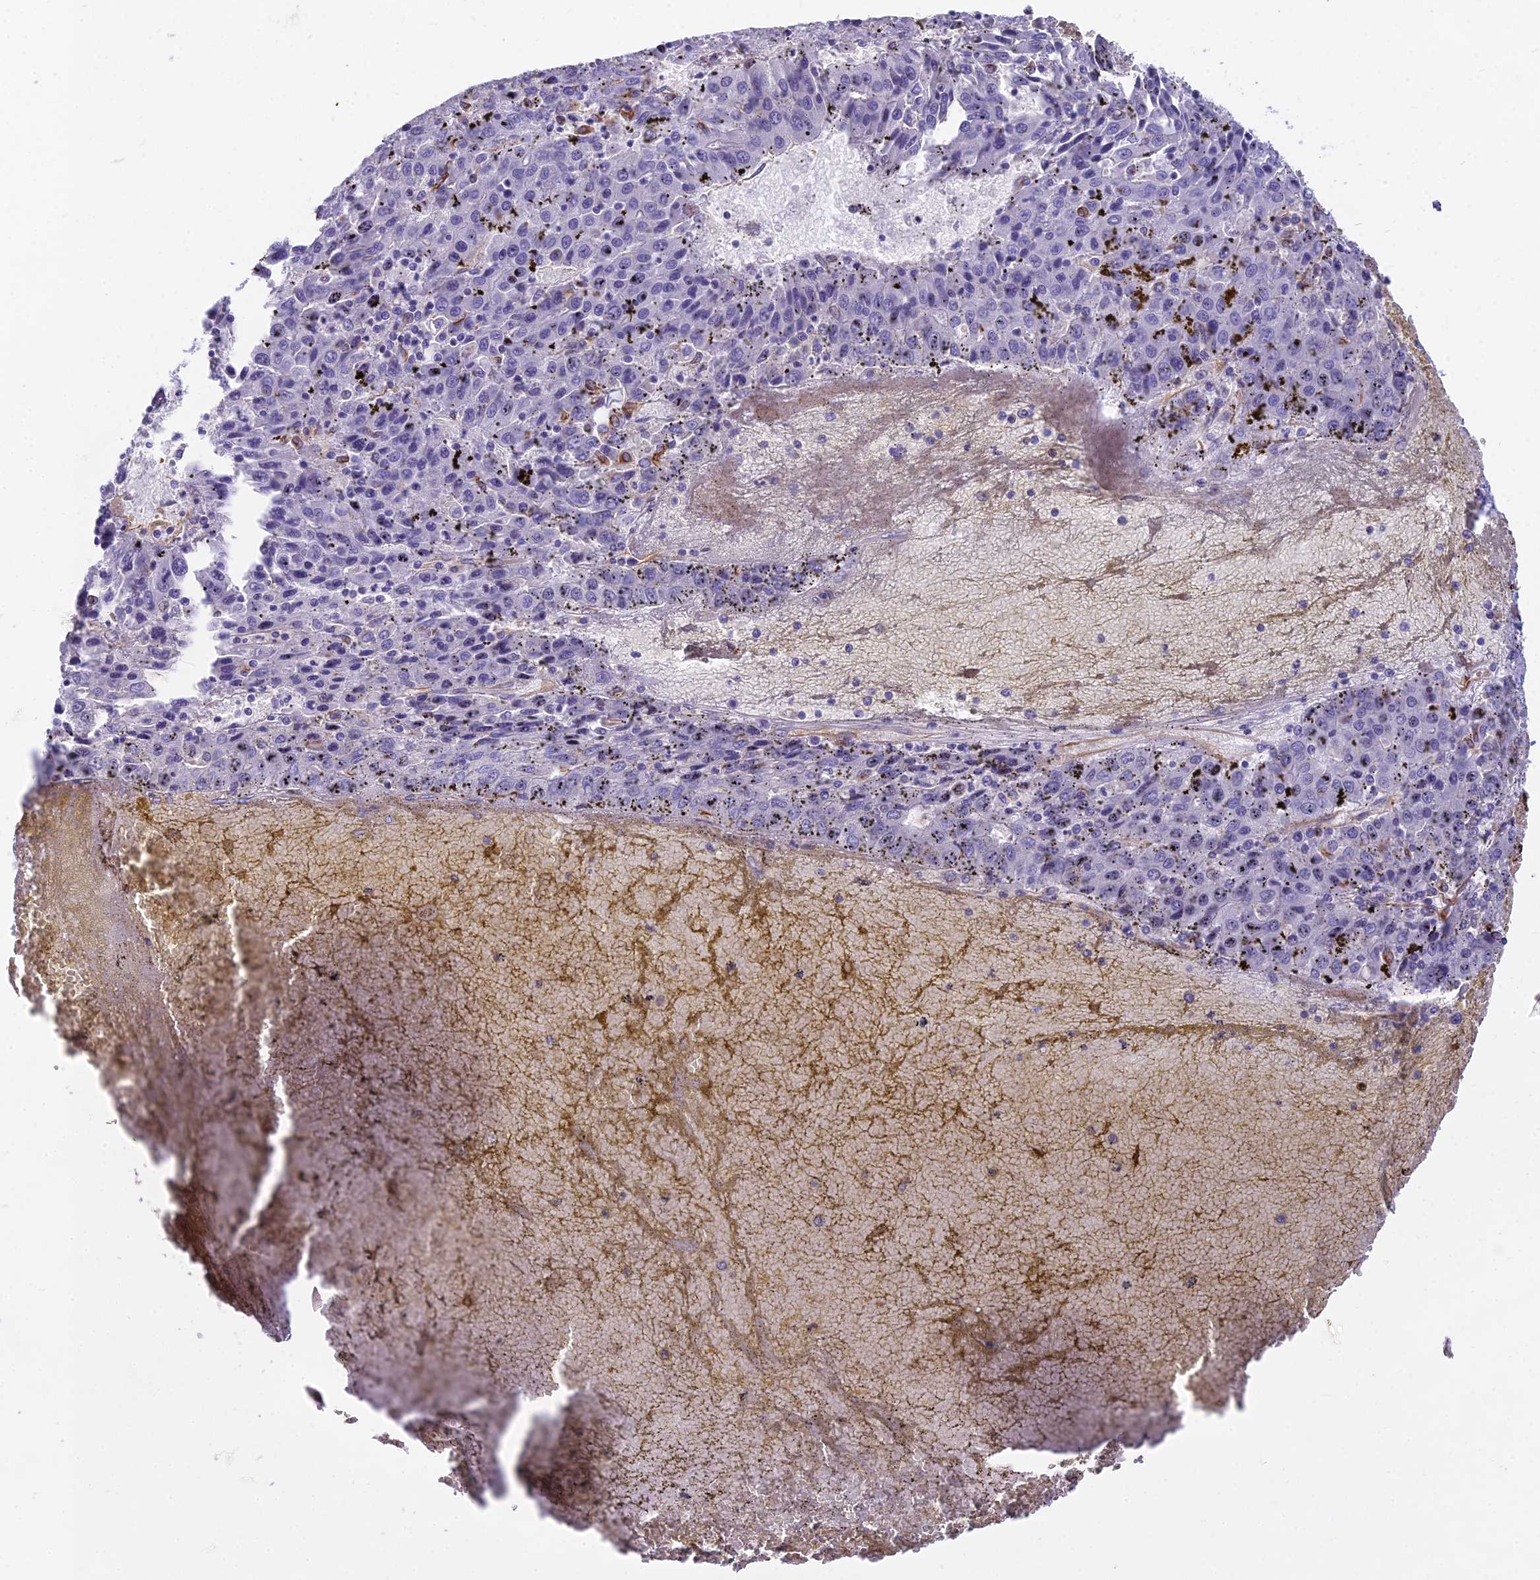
{"staining": {"intensity": "negative", "quantity": "none", "location": "none"}, "tissue": "liver cancer", "cell_type": "Tumor cells", "image_type": "cancer", "snomed": [{"axis": "morphology", "description": "Carcinoma, Hepatocellular, NOS"}, {"axis": "topography", "description": "Liver"}], "caption": "Human liver cancer (hepatocellular carcinoma) stained for a protein using immunohistochemistry demonstrates no positivity in tumor cells.", "gene": "EVI2A", "patient": {"sex": "female", "age": 53}}